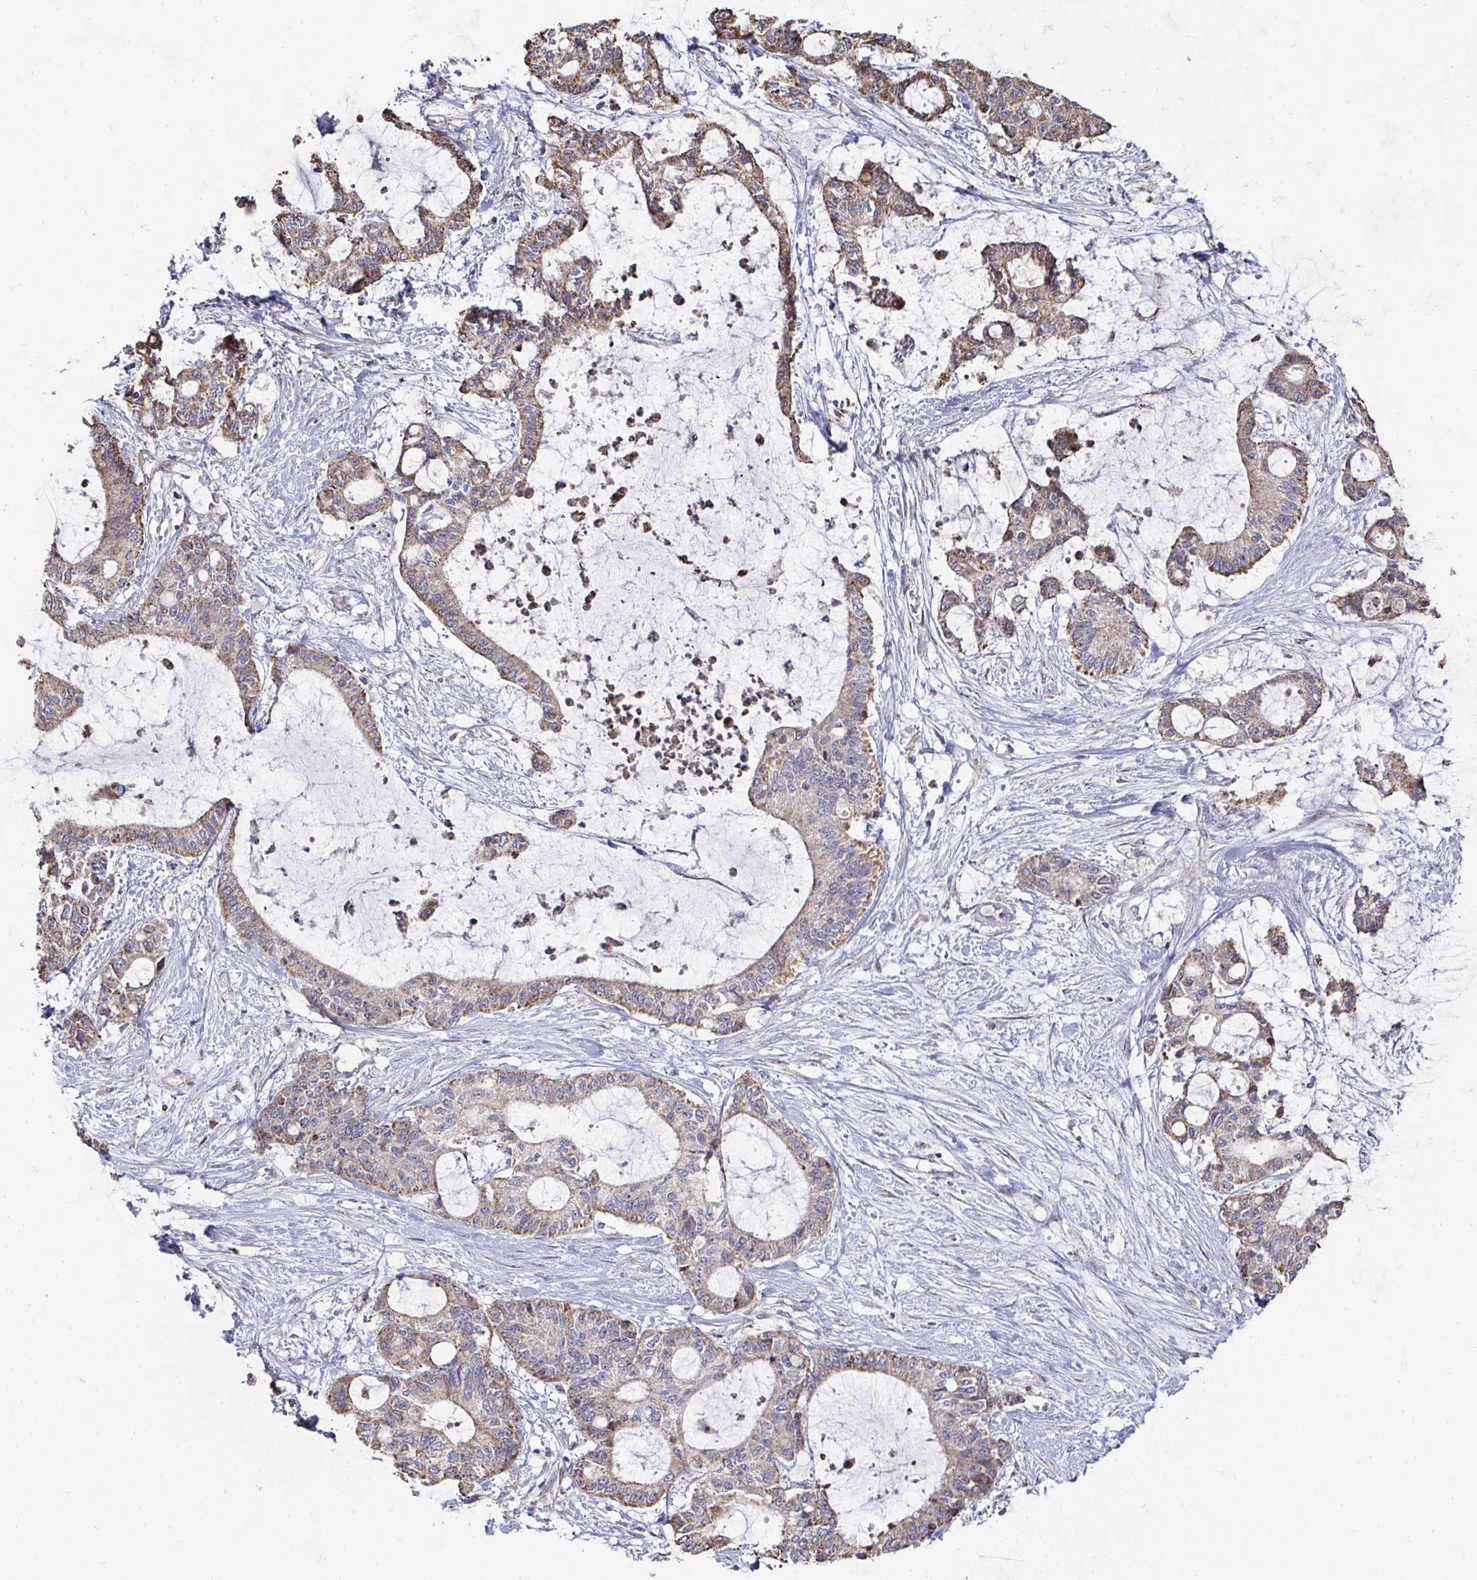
{"staining": {"intensity": "moderate", "quantity": "25%-75%", "location": "cytoplasmic/membranous"}, "tissue": "liver cancer", "cell_type": "Tumor cells", "image_type": "cancer", "snomed": [{"axis": "morphology", "description": "Normal tissue, NOS"}, {"axis": "morphology", "description": "Cholangiocarcinoma"}, {"axis": "topography", "description": "Liver"}, {"axis": "topography", "description": "Peripheral nerve tissue"}], "caption": "Immunohistochemistry (DAB) staining of cholangiocarcinoma (liver) reveals moderate cytoplasmic/membranous protein staining in approximately 25%-75% of tumor cells. The staining was performed using DAB (3,3'-diaminobenzidine) to visualize the protein expression in brown, while the nuclei were stained in blue with hematoxylin (Magnification: 20x).", "gene": "AGTPBP1", "patient": {"sex": "female", "age": 73}}